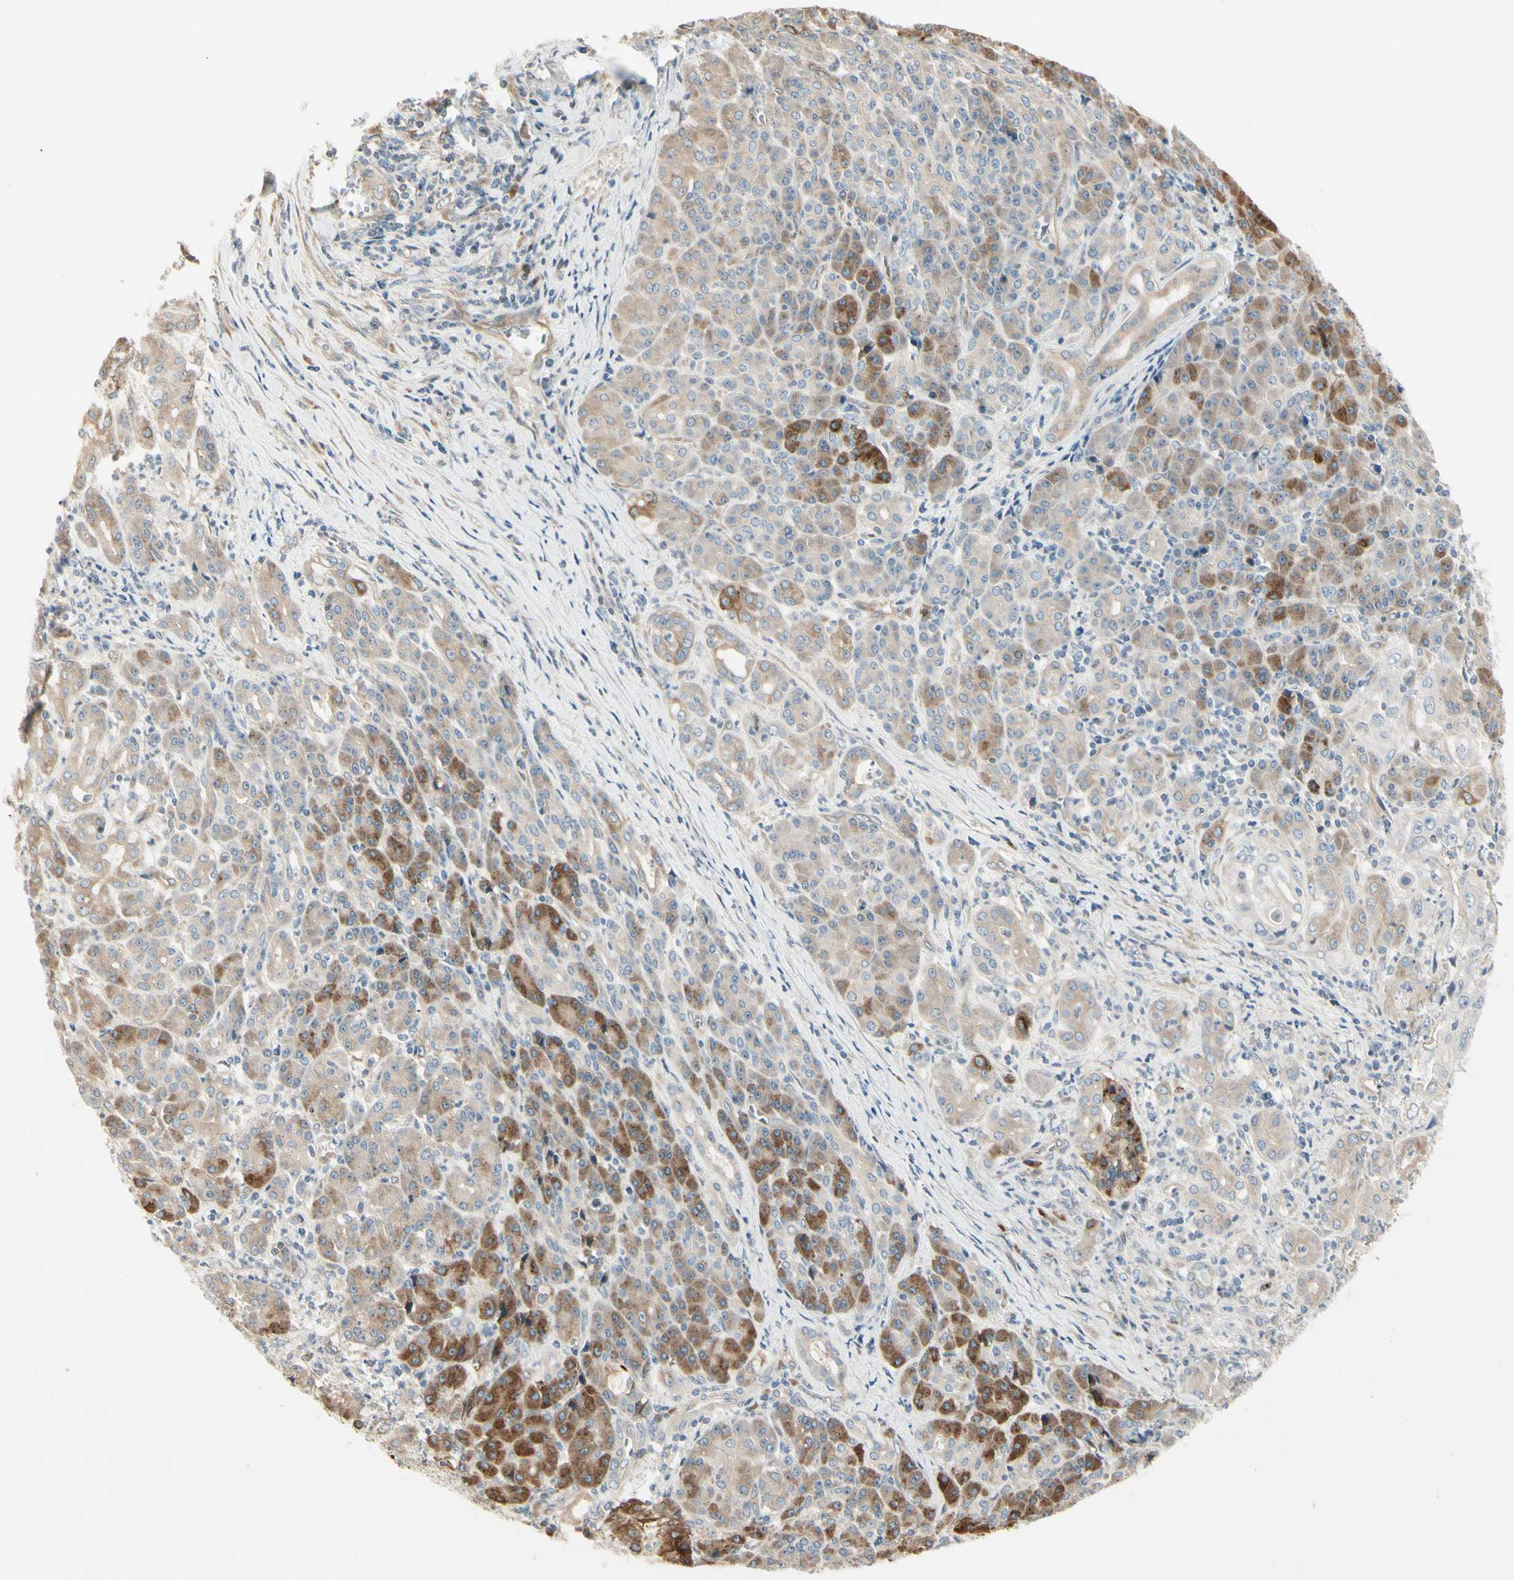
{"staining": {"intensity": "weak", "quantity": ">75%", "location": "cytoplasmic/membranous"}, "tissue": "pancreatic cancer", "cell_type": "Tumor cells", "image_type": "cancer", "snomed": [{"axis": "morphology", "description": "Adenocarcinoma, NOS"}, {"axis": "topography", "description": "Pancreas"}], "caption": "The photomicrograph demonstrates immunohistochemical staining of pancreatic cancer (adenocarcinoma). There is weak cytoplasmic/membranous positivity is identified in about >75% of tumor cells. (Stains: DAB in brown, nuclei in blue, Microscopy: brightfield microscopy at high magnification).", "gene": "NUCB2", "patient": {"sex": "male", "age": 70}}